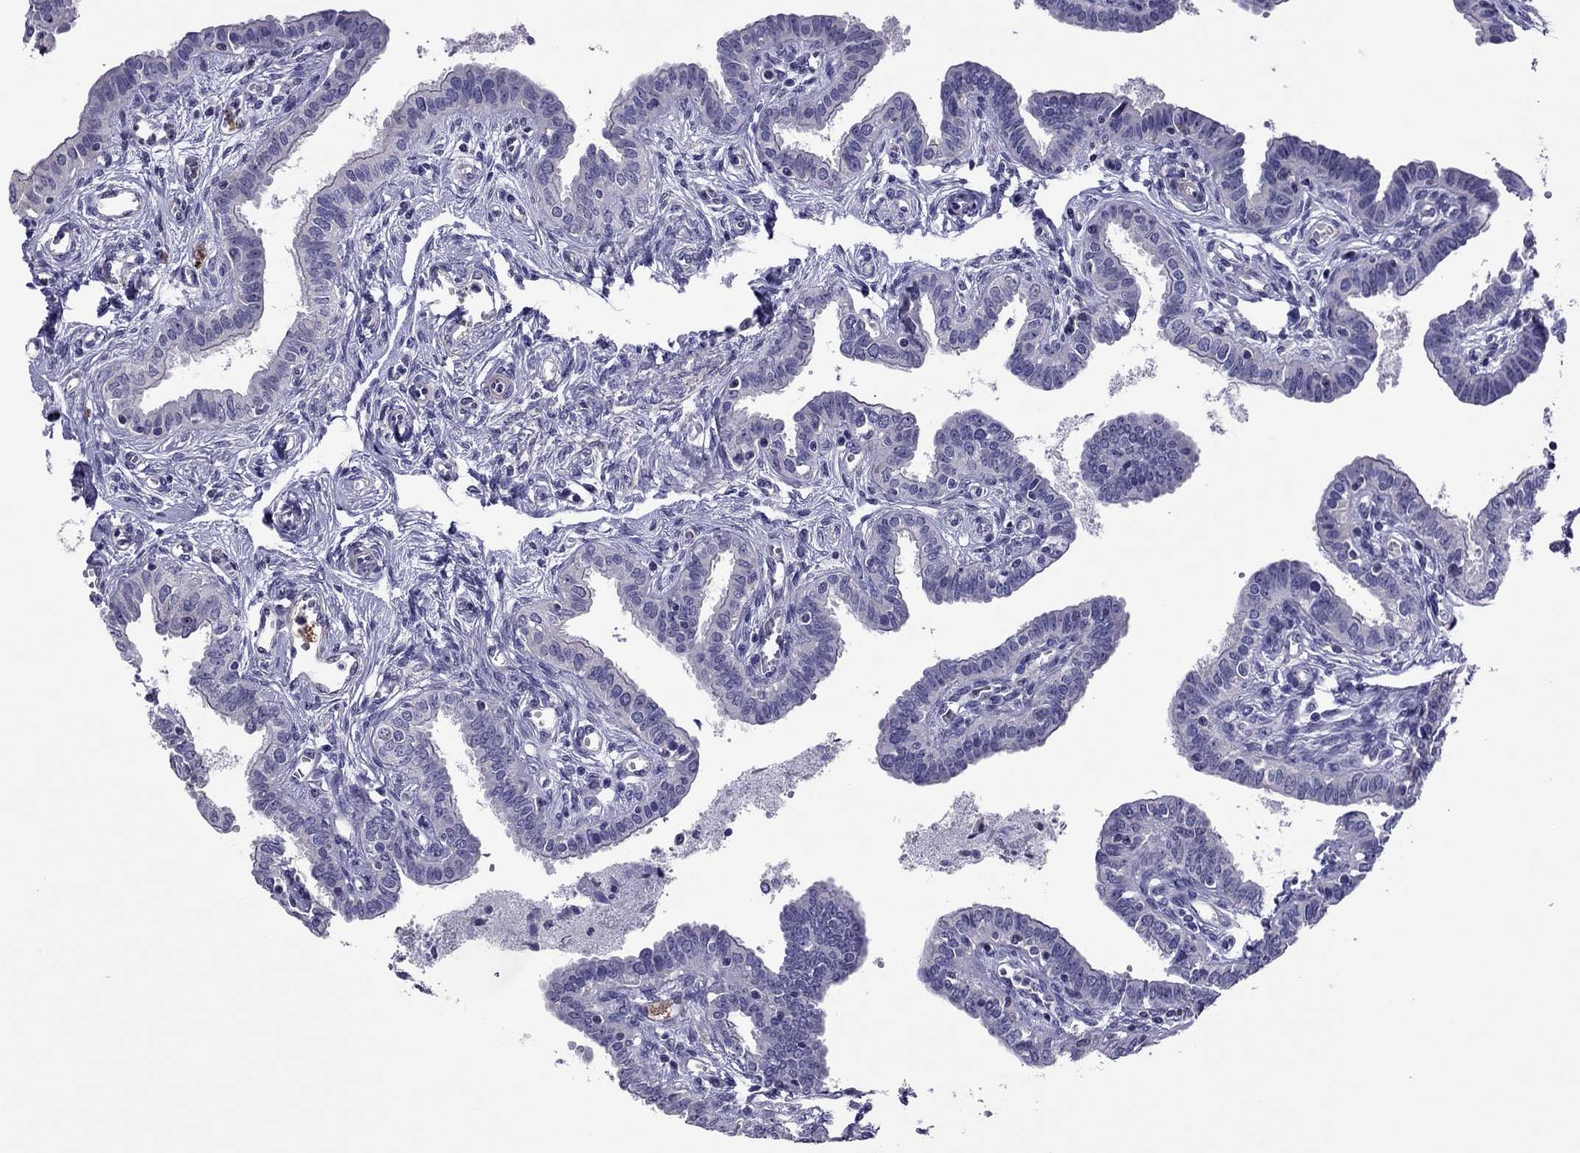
{"staining": {"intensity": "negative", "quantity": "none", "location": "none"}, "tissue": "fallopian tube", "cell_type": "Glandular cells", "image_type": "normal", "snomed": [{"axis": "morphology", "description": "Normal tissue, NOS"}, {"axis": "morphology", "description": "Carcinoma, endometroid"}, {"axis": "topography", "description": "Fallopian tube"}, {"axis": "topography", "description": "Ovary"}], "caption": "Photomicrograph shows no protein expression in glandular cells of unremarkable fallopian tube.", "gene": "SLC16A8", "patient": {"sex": "female", "age": 42}}